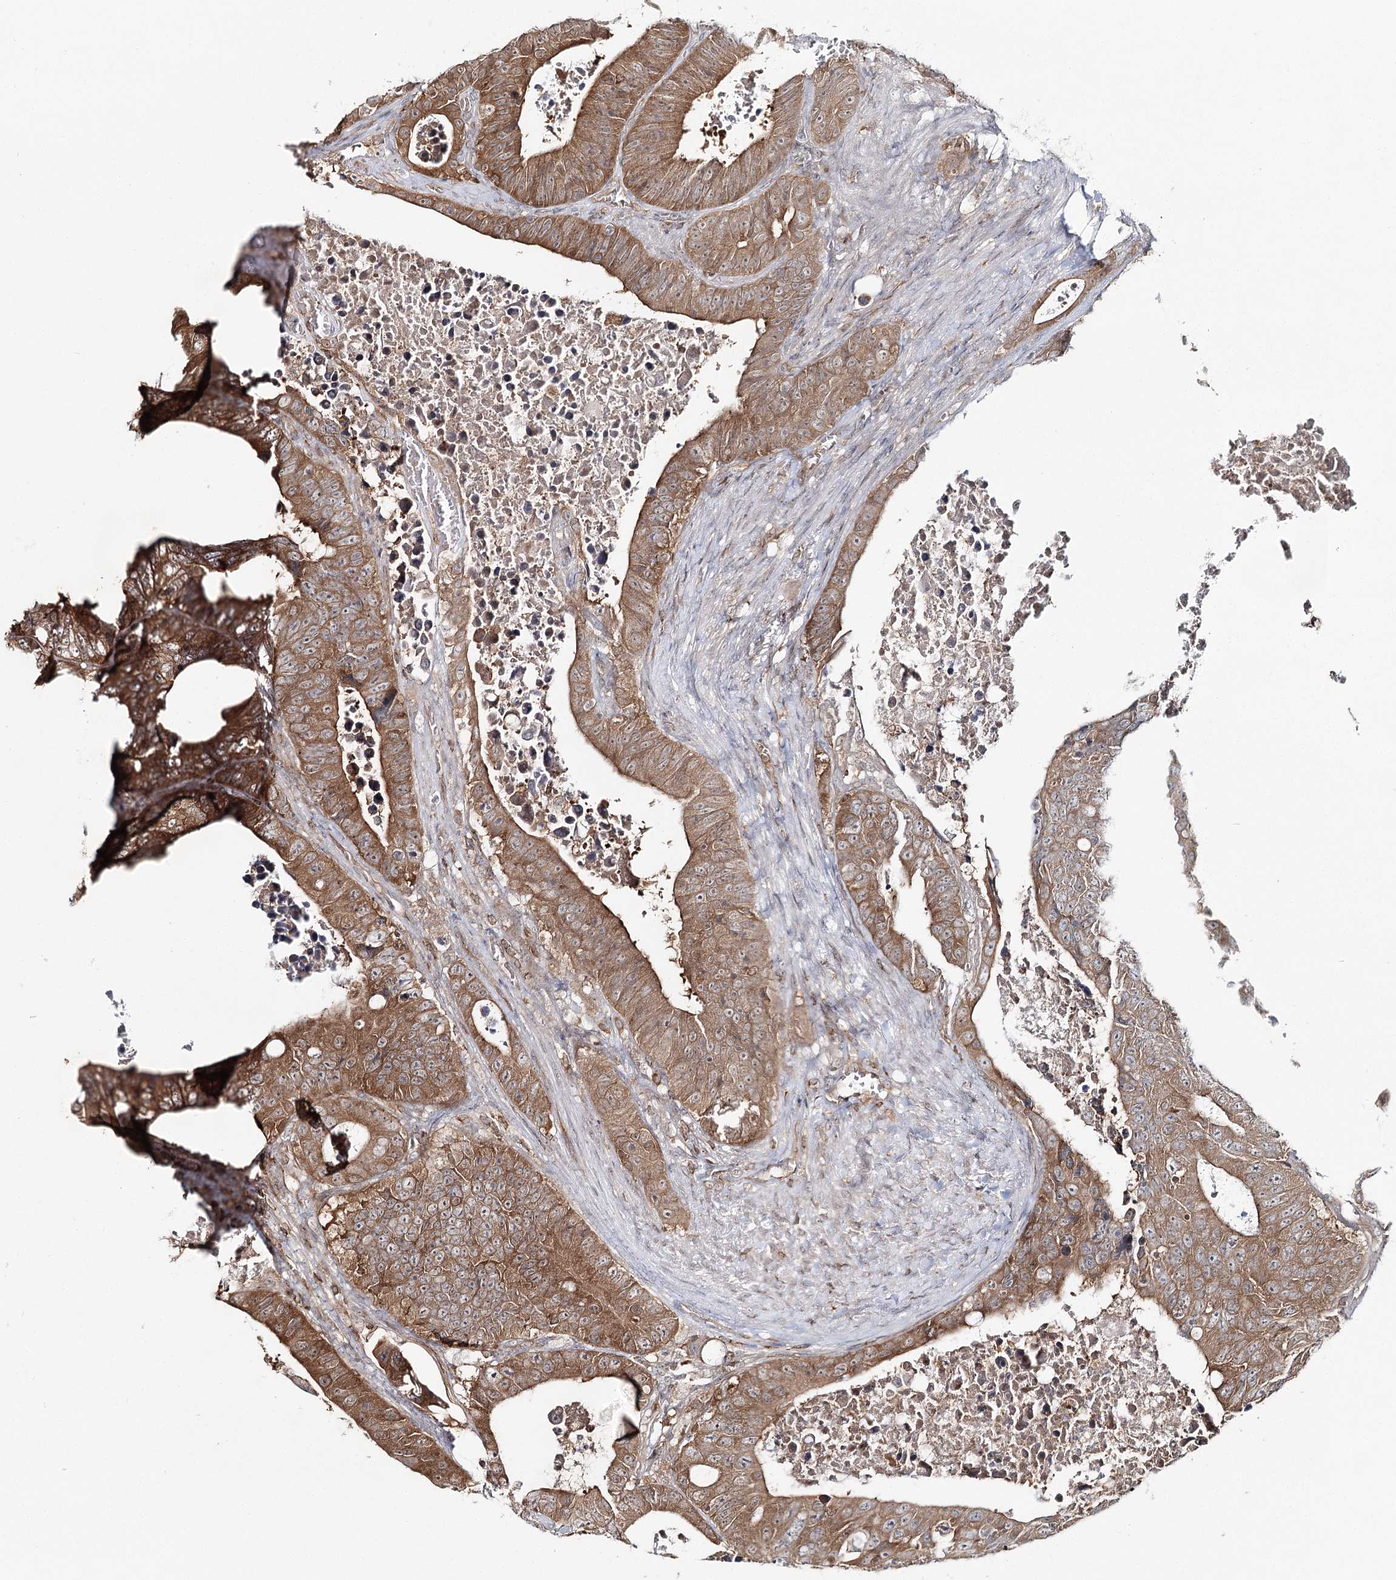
{"staining": {"intensity": "moderate", "quantity": ">75%", "location": "cytoplasmic/membranous"}, "tissue": "colorectal cancer", "cell_type": "Tumor cells", "image_type": "cancer", "snomed": [{"axis": "morphology", "description": "Adenocarcinoma, NOS"}, {"axis": "topography", "description": "Colon"}], "caption": "A high-resolution micrograph shows immunohistochemistry (IHC) staining of adenocarcinoma (colorectal), which shows moderate cytoplasmic/membranous expression in about >75% of tumor cells.", "gene": "FAM120B", "patient": {"sex": "male", "age": 87}}